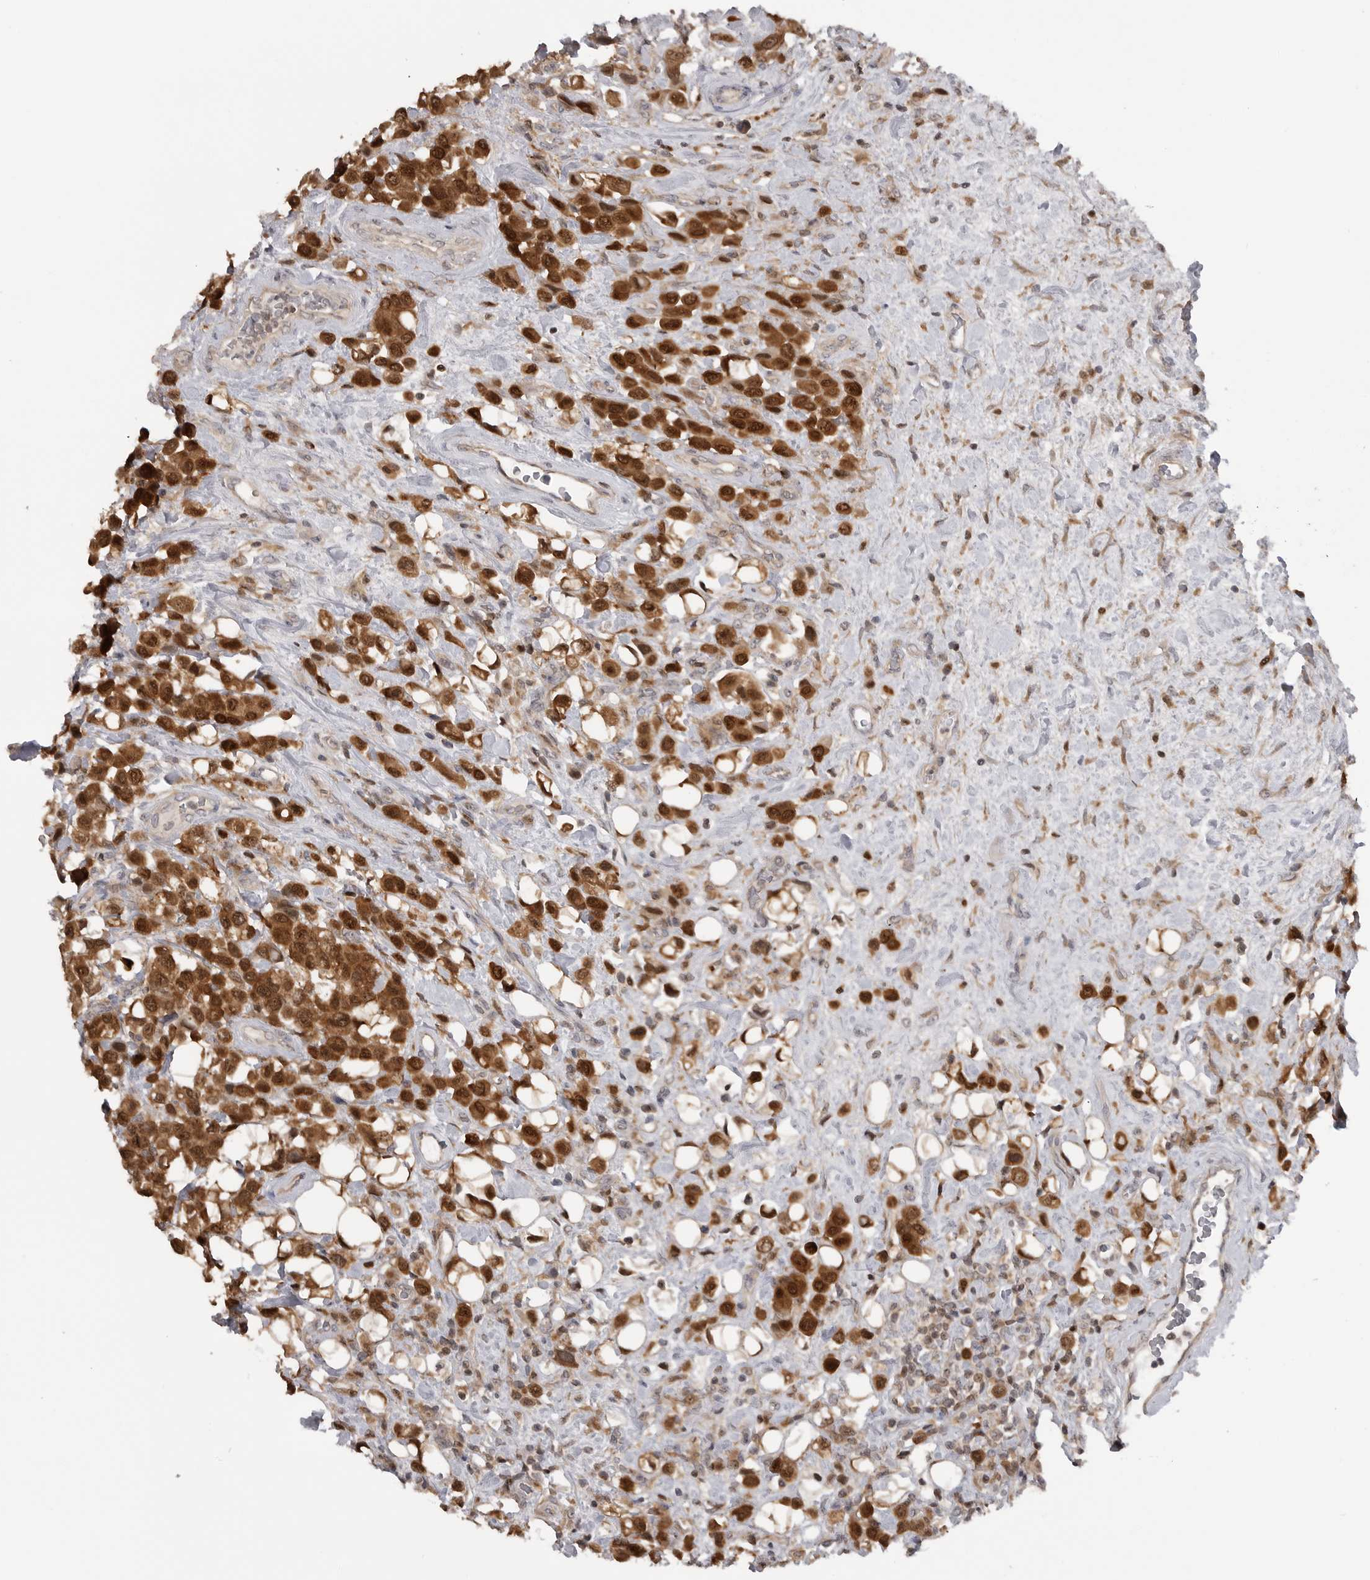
{"staining": {"intensity": "strong", "quantity": ">75%", "location": "cytoplasmic/membranous,nuclear"}, "tissue": "urothelial cancer", "cell_type": "Tumor cells", "image_type": "cancer", "snomed": [{"axis": "morphology", "description": "Urothelial carcinoma, High grade"}, {"axis": "topography", "description": "Urinary bladder"}], "caption": "Strong cytoplasmic/membranous and nuclear positivity for a protein is present in approximately >75% of tumor cells of high-grade urothelial carcinoma using immunohistochemistry (IHC).", "gene": "MAPK13", "patient": {"sex": "male", "age": 50}}